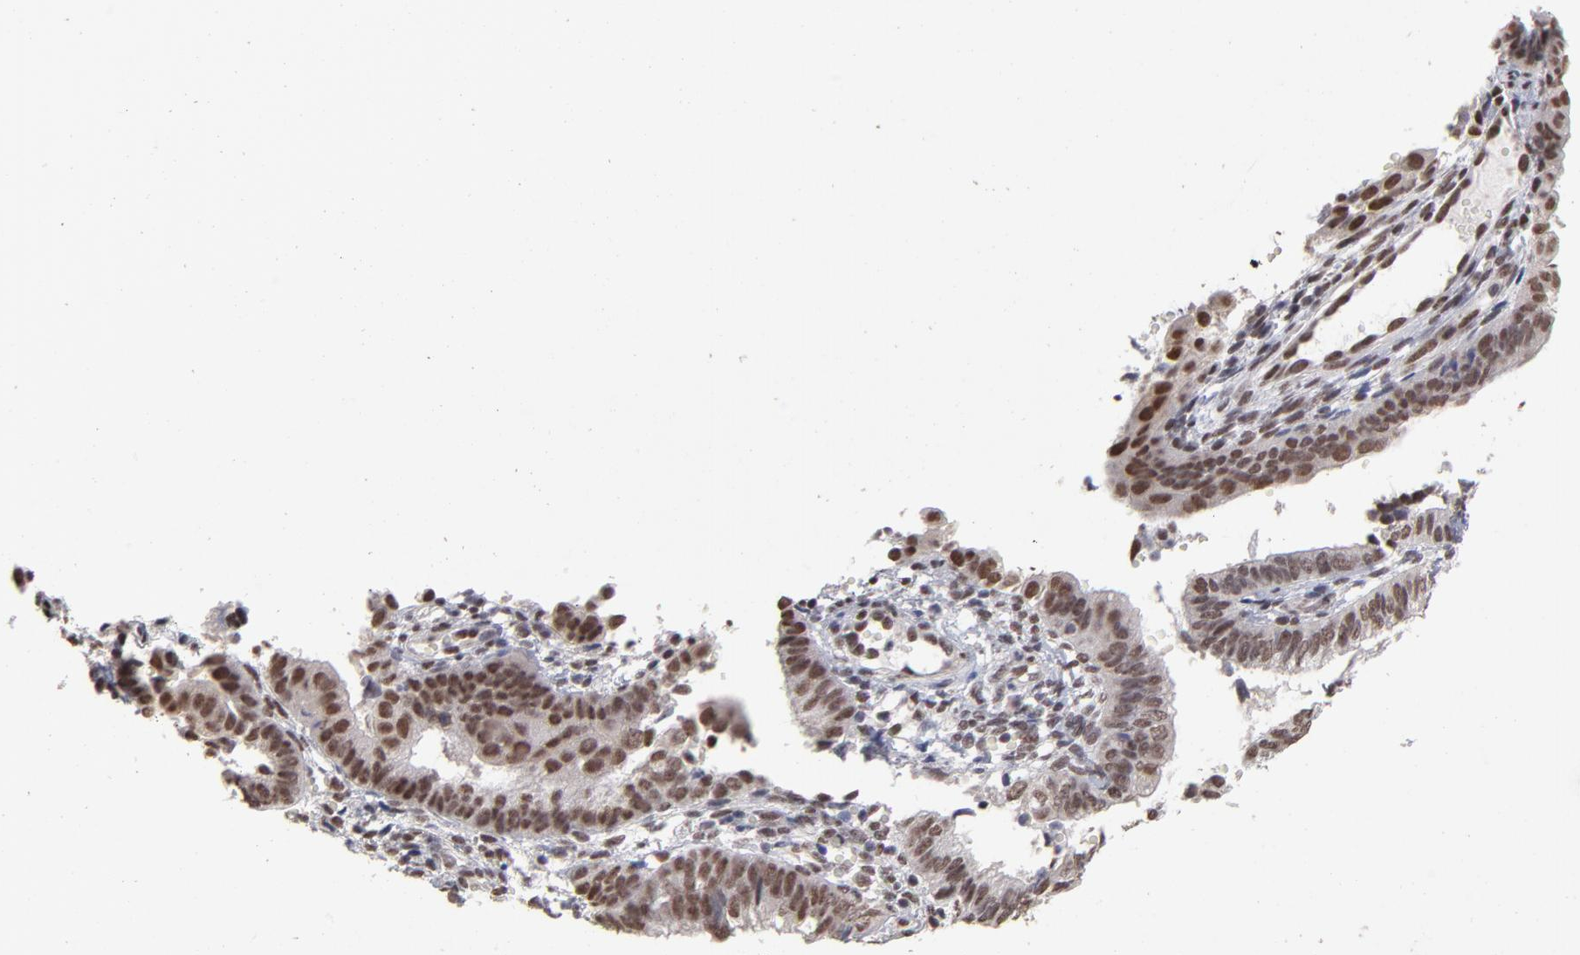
{"staining": {"intensity": "strong", "quantity": "<25%", "location": "cytoplasmic/membranous,nuclear"}, "tissue": "endometrial cancer", "cell_type": "Tumor cells", "image_type": "cancer", "snomed": [{"axis": "morphology", "description": "Adenocarcinoma, NOS"}, {"axis": "topography", "description": "Endometrium"}], "caption": "IHC histopathology image of human endometrial cancer (adenocarcinoma) stained for a protein (brown), which reveals medium levels of strong cytoplasmic/membranous and nuclear positivity in about <25% of tumor cells.", "gene": "ZNF3", "patient": {"sex": "female", "age": 63}}